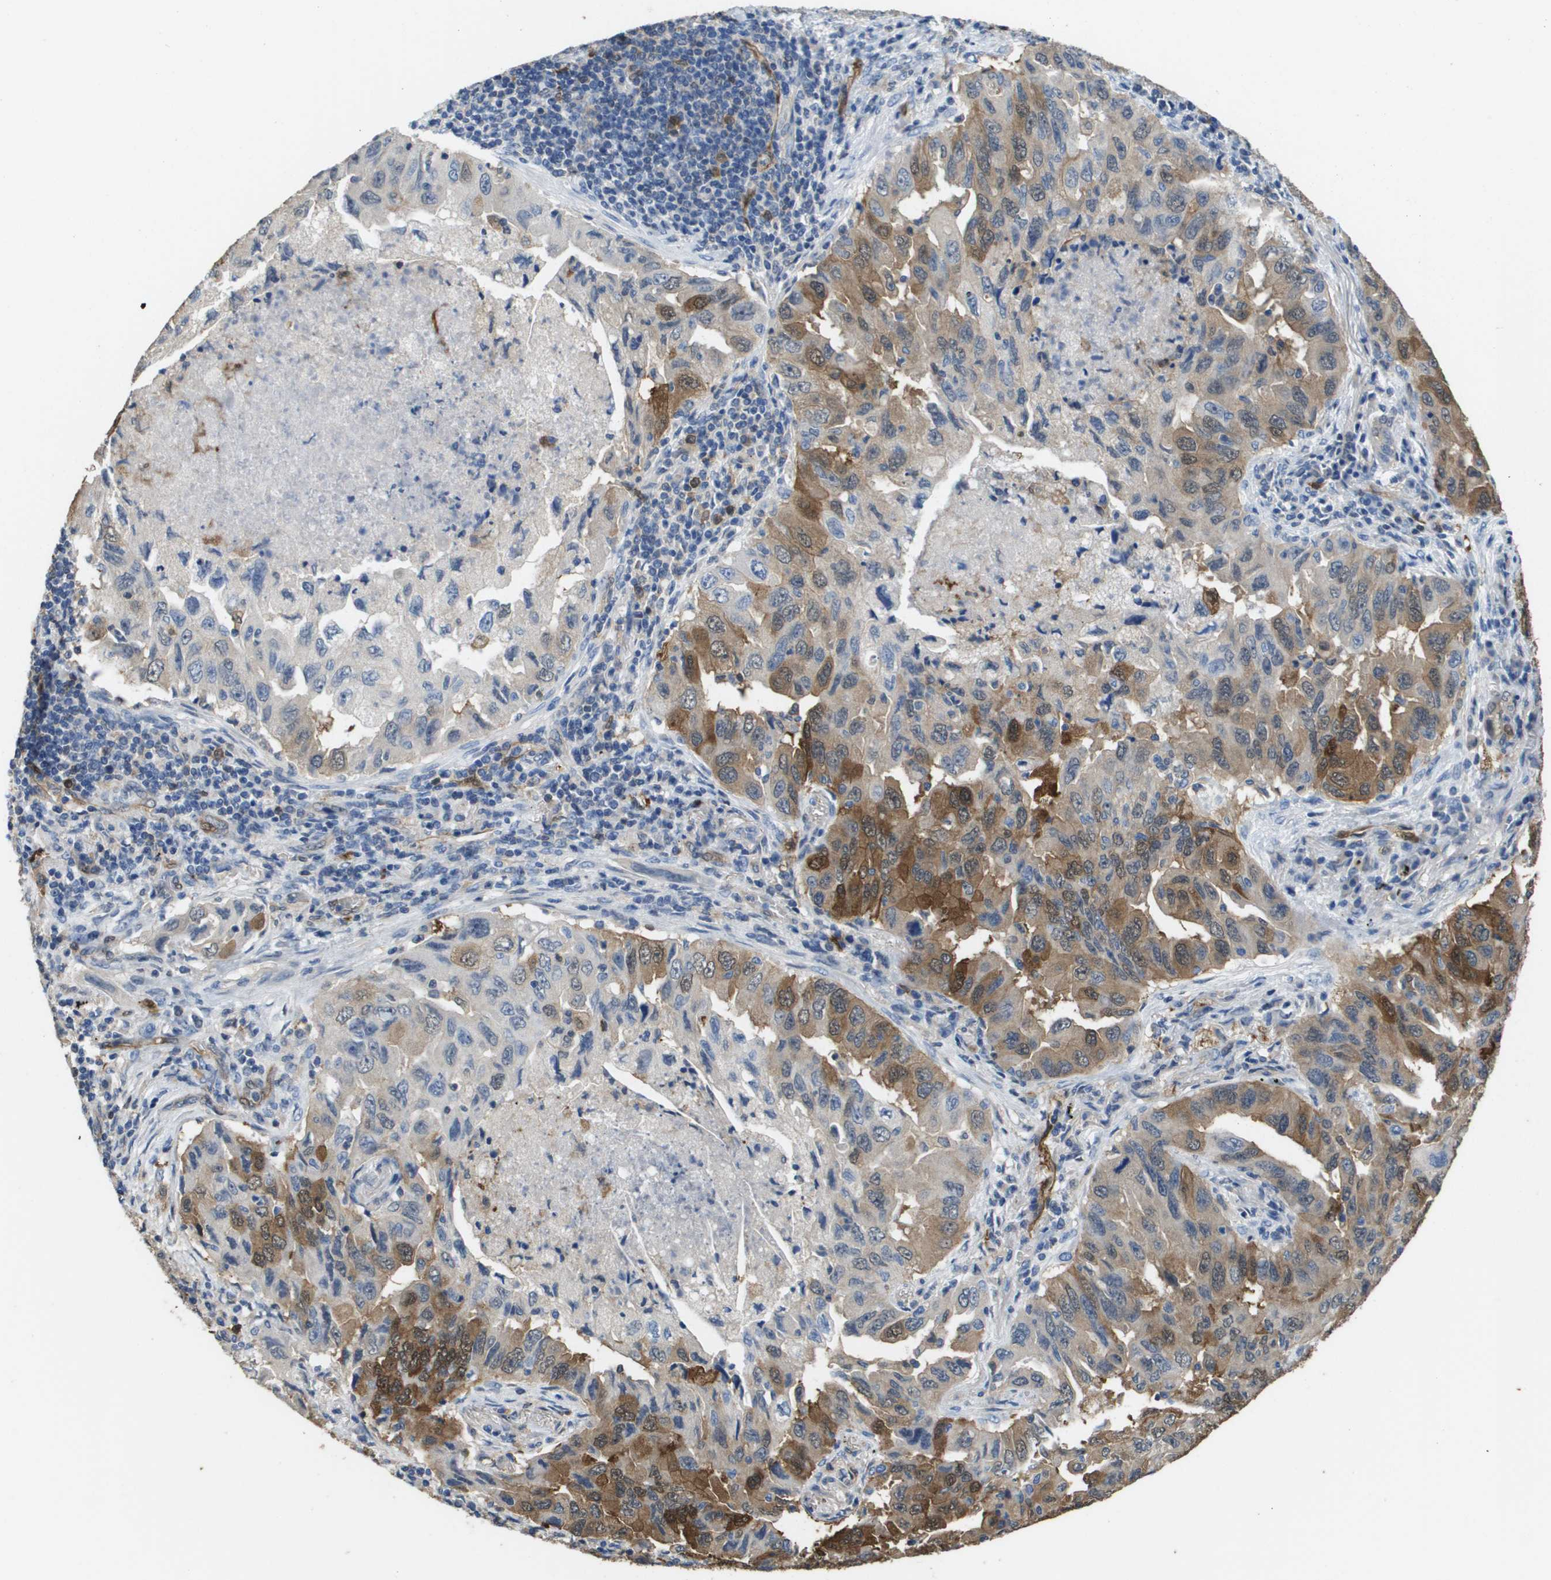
{"staining": {"intensity": "moderate", "quantity": ">75%", "location": "cytoplasmic/membranous"}, "tissue": "lung cancer", "cell_type": "Tumor cells", "image_type": "cancer", "snomed": [{"axis": "morphology", "description": "Adenocarcinoma, NOS"}, {"axis": "topography", "description": "Lung"}], "caption": "Immunohistochemical staining of human lung cancer exhibits moderate cytoplasmic/membranous protein positivity in approximately >75% of tumor cells.", "gene": "FABP5", "patient": {"sex": "female", "age": 65}}